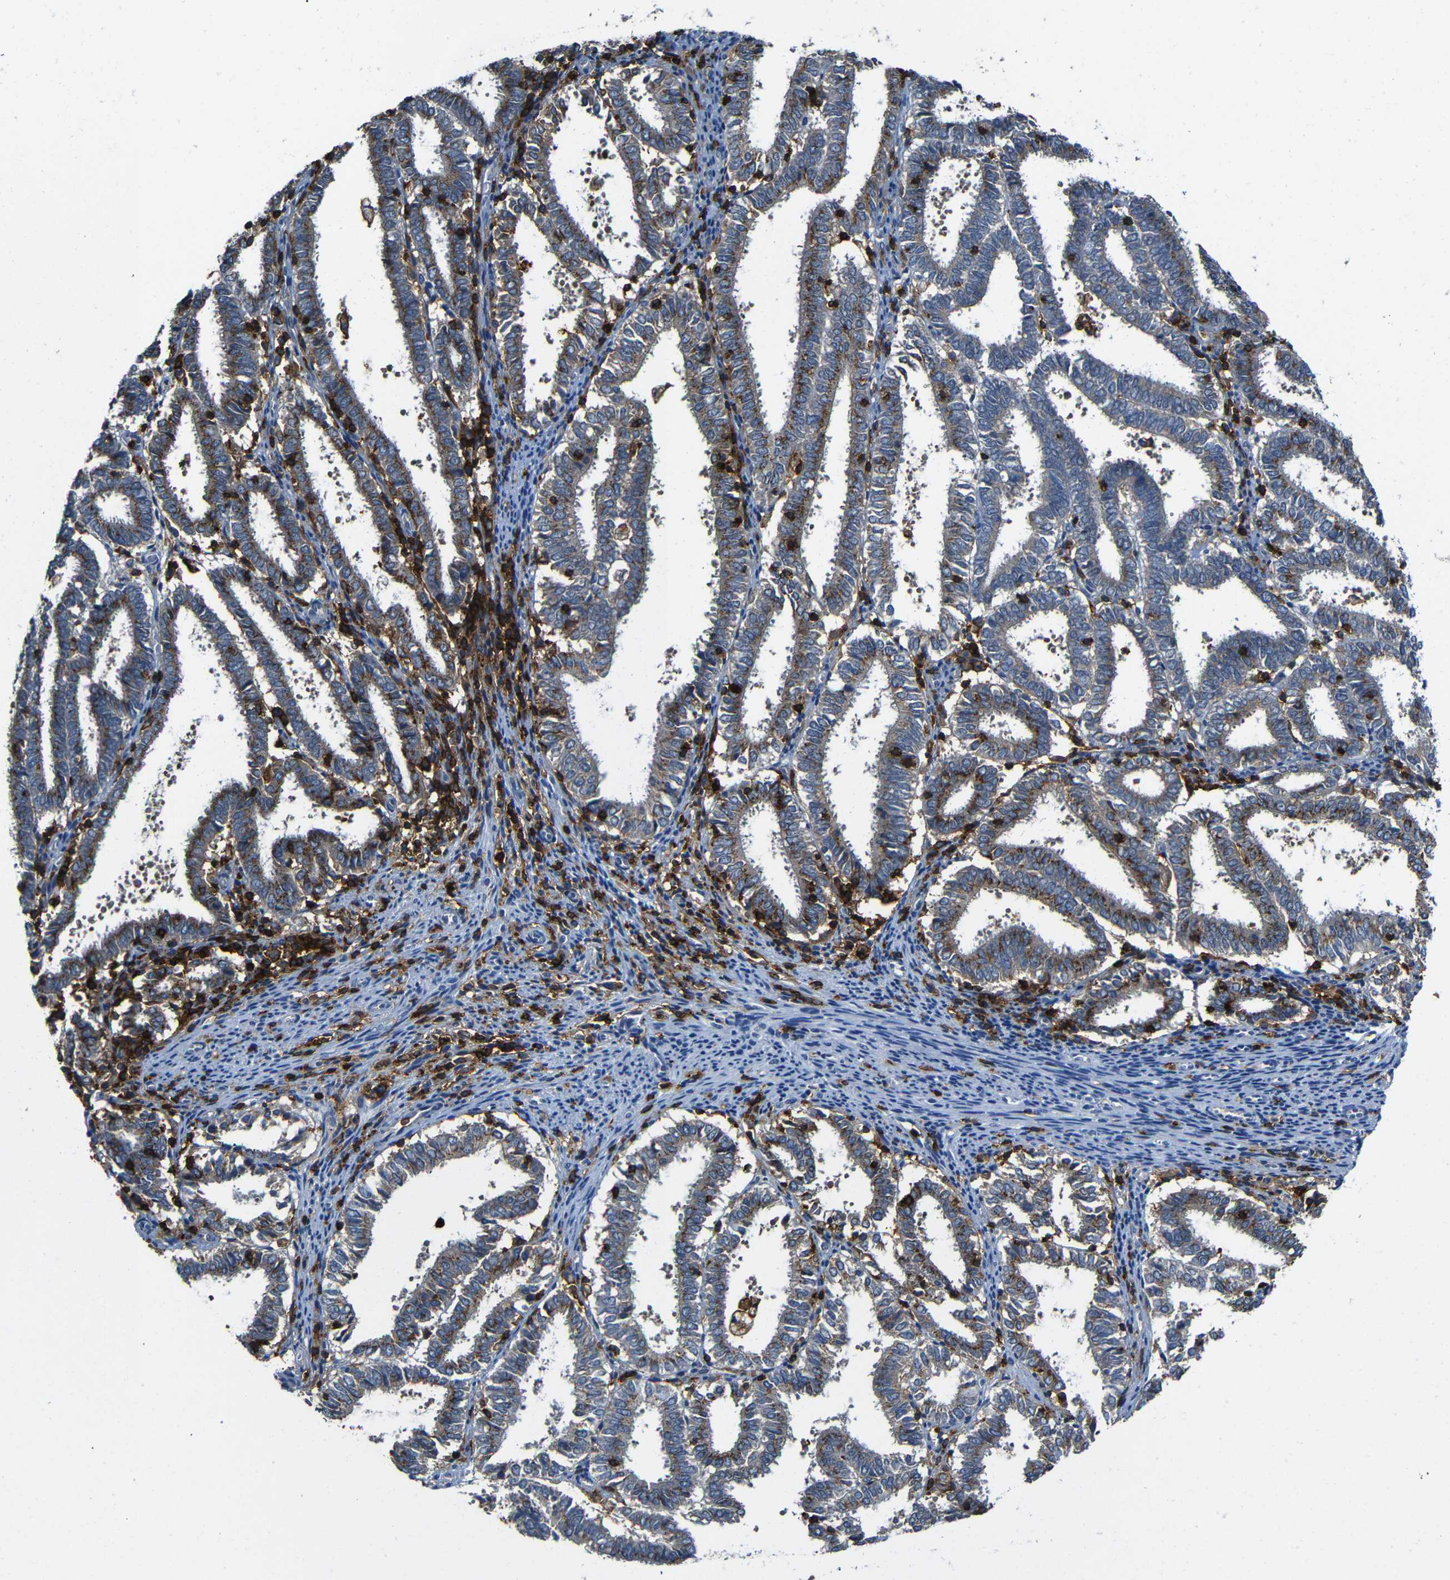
{"staining": {"intensity": "moderate", "quantity": ">75%", "location": "cytoplasmic/membranous"}, "tissue": "endometrial cancer", "cell_type": "Tumor cells", "image_type": "cancer", "snomed": [{"axis": "morphology", "description": "Adenocarcinoma, NOS"}, {"axis": "topography", "description": "Uterus"}], "caption": "Protein expression analysis of human endometrial cancer (adenocarcinoma) reveals moderate cytoplasmic/membranous staining in about >75% of tumor cells. The protein is shown in brown color, while the nuclei are stained blue.", "gene": "P2RY12", "patient": {"sex": "female", "age": 83}}